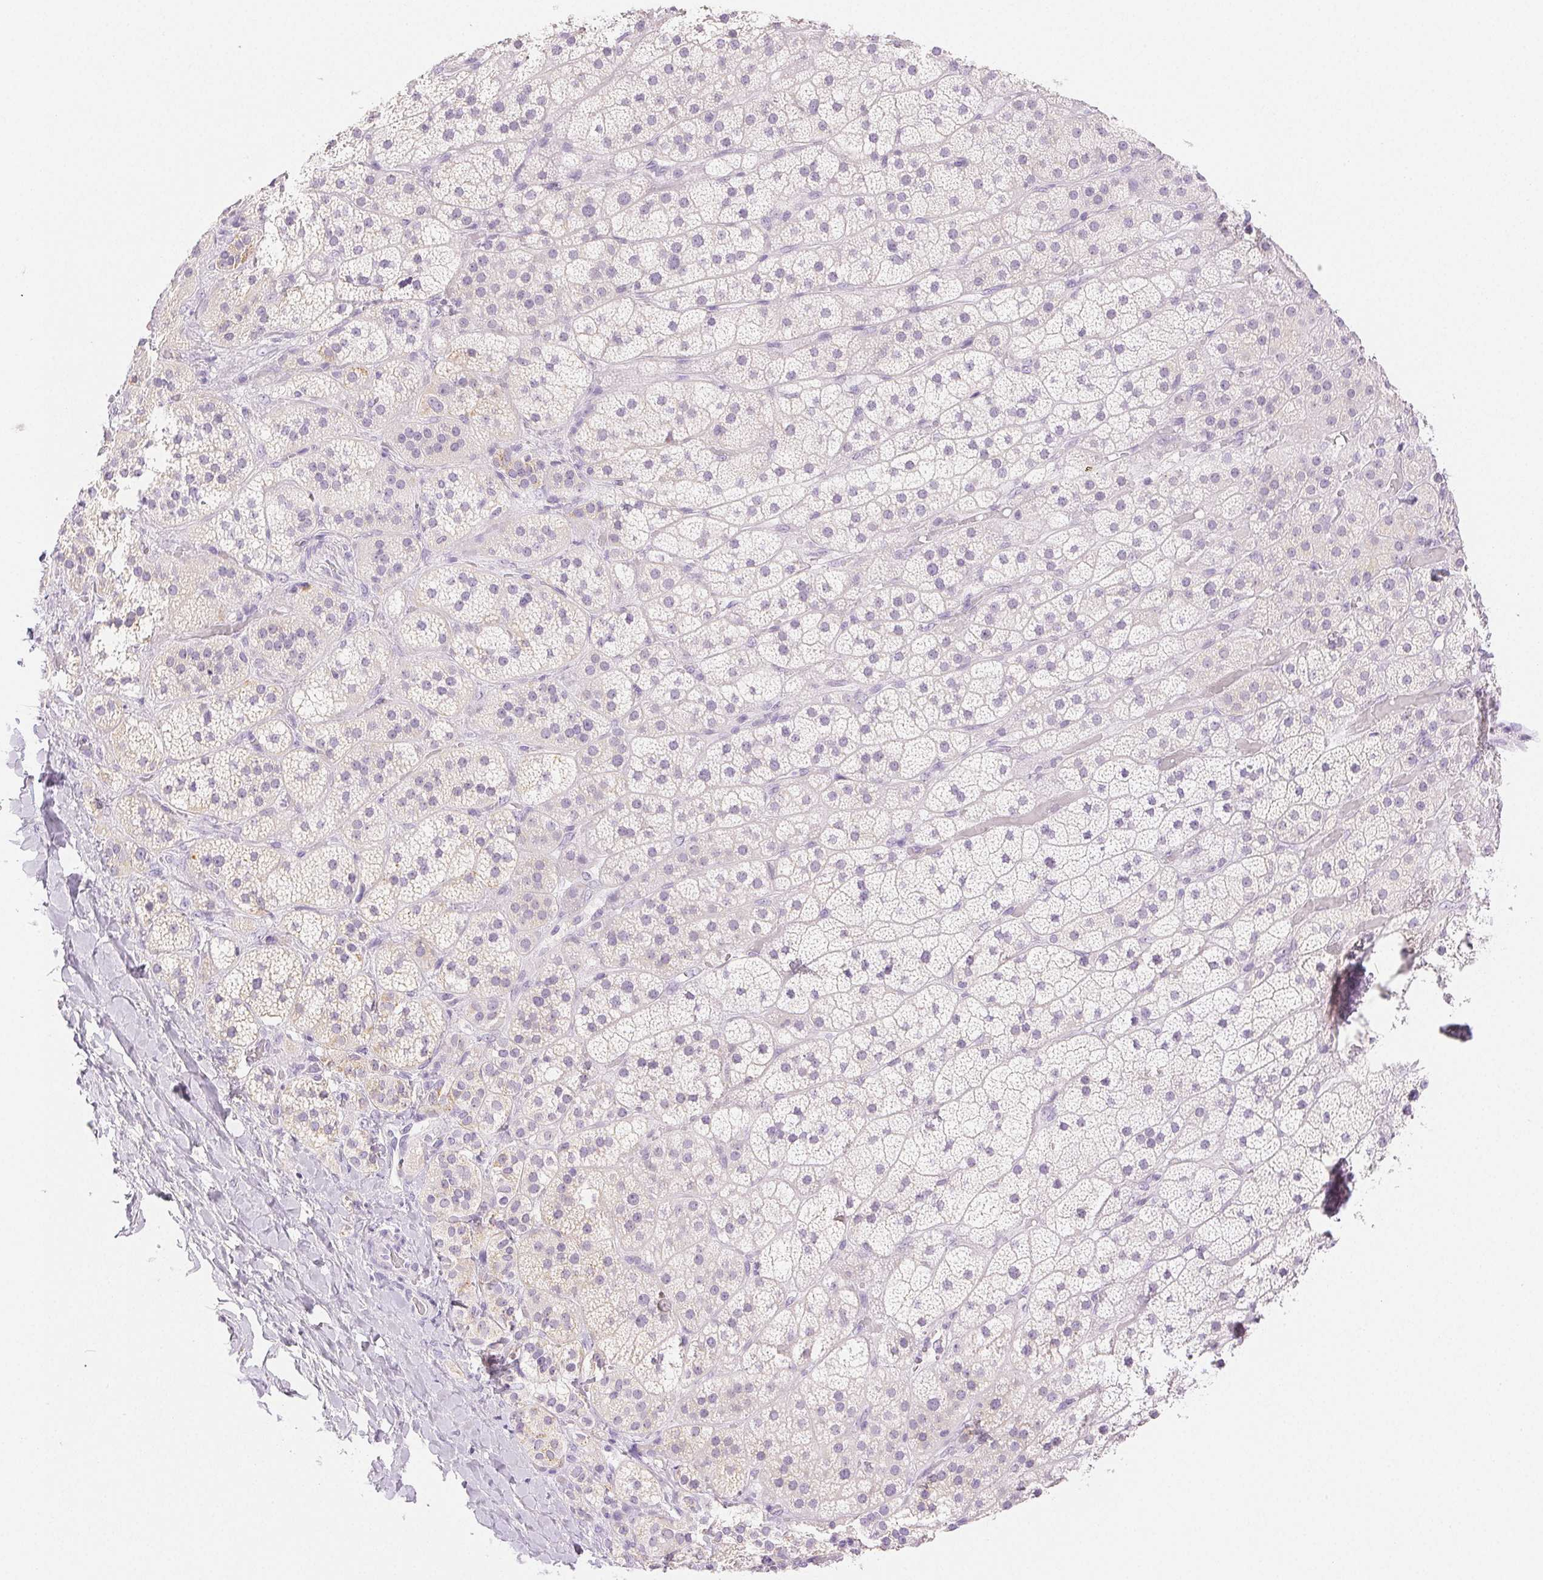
{"staining": {"intensity": "negative", "quantity": "none", "location": "none"}, "tissue": "adrenal gland", "cell_type": "Glandular cells", "image_type": "normal", "snomed": [{"axis": "morphology", "description": "Normal tissue, NOS"}, {"axis": "topography", "description": "Adrenal gland"}], "caption": "This histopathology image is of normal adrenal gland stained with immunohistochemistry (IHC) to label a protein in brown with the nuclei are counter-stained blue. There is no positivity in glandular cells.", "gene": "SLC5A2", "patient": {"sex": "male", "age": 57}}